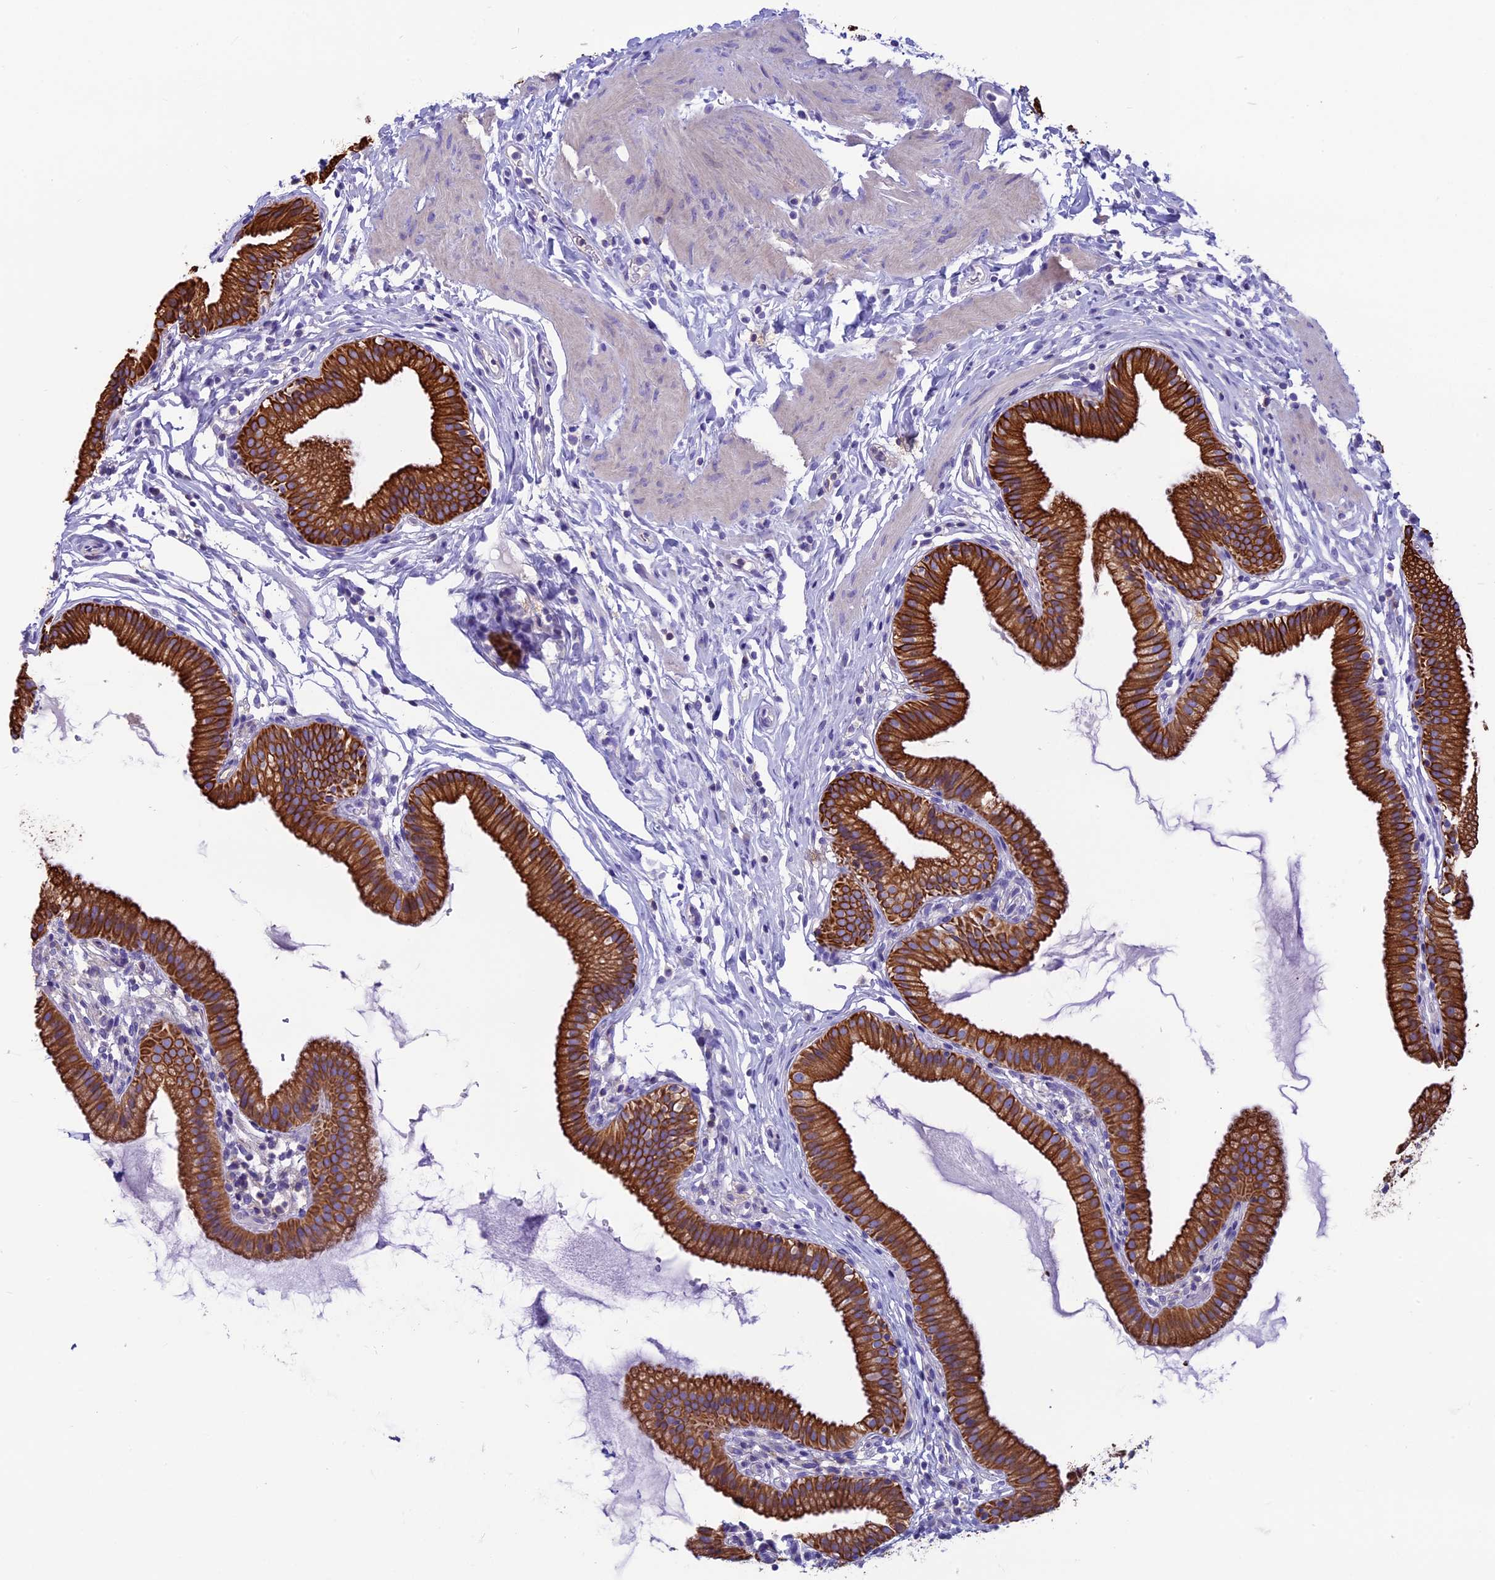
{"staining": {"intensity": "strong", "quantity": ">75%", "location": "cytoplasmic/membranous"}, "tissue": "gallbladder", "cell_type": "Glandular cells", "image_type": "normal", "snomed": [{"axis": "morphology", "description": "Normal tissue, NOS"}, {"axis": "topography", "description": "Gallbladder"}], "caption": "A histopathology image showing strong cytoplasmic/membranous positivity in about >75% of glandular cells in unremarkable gallbladder, as visualized by brown immunohistochemical staining.", "gene": "CDAN1", "patient": {"sex": "female", "age": 46}}